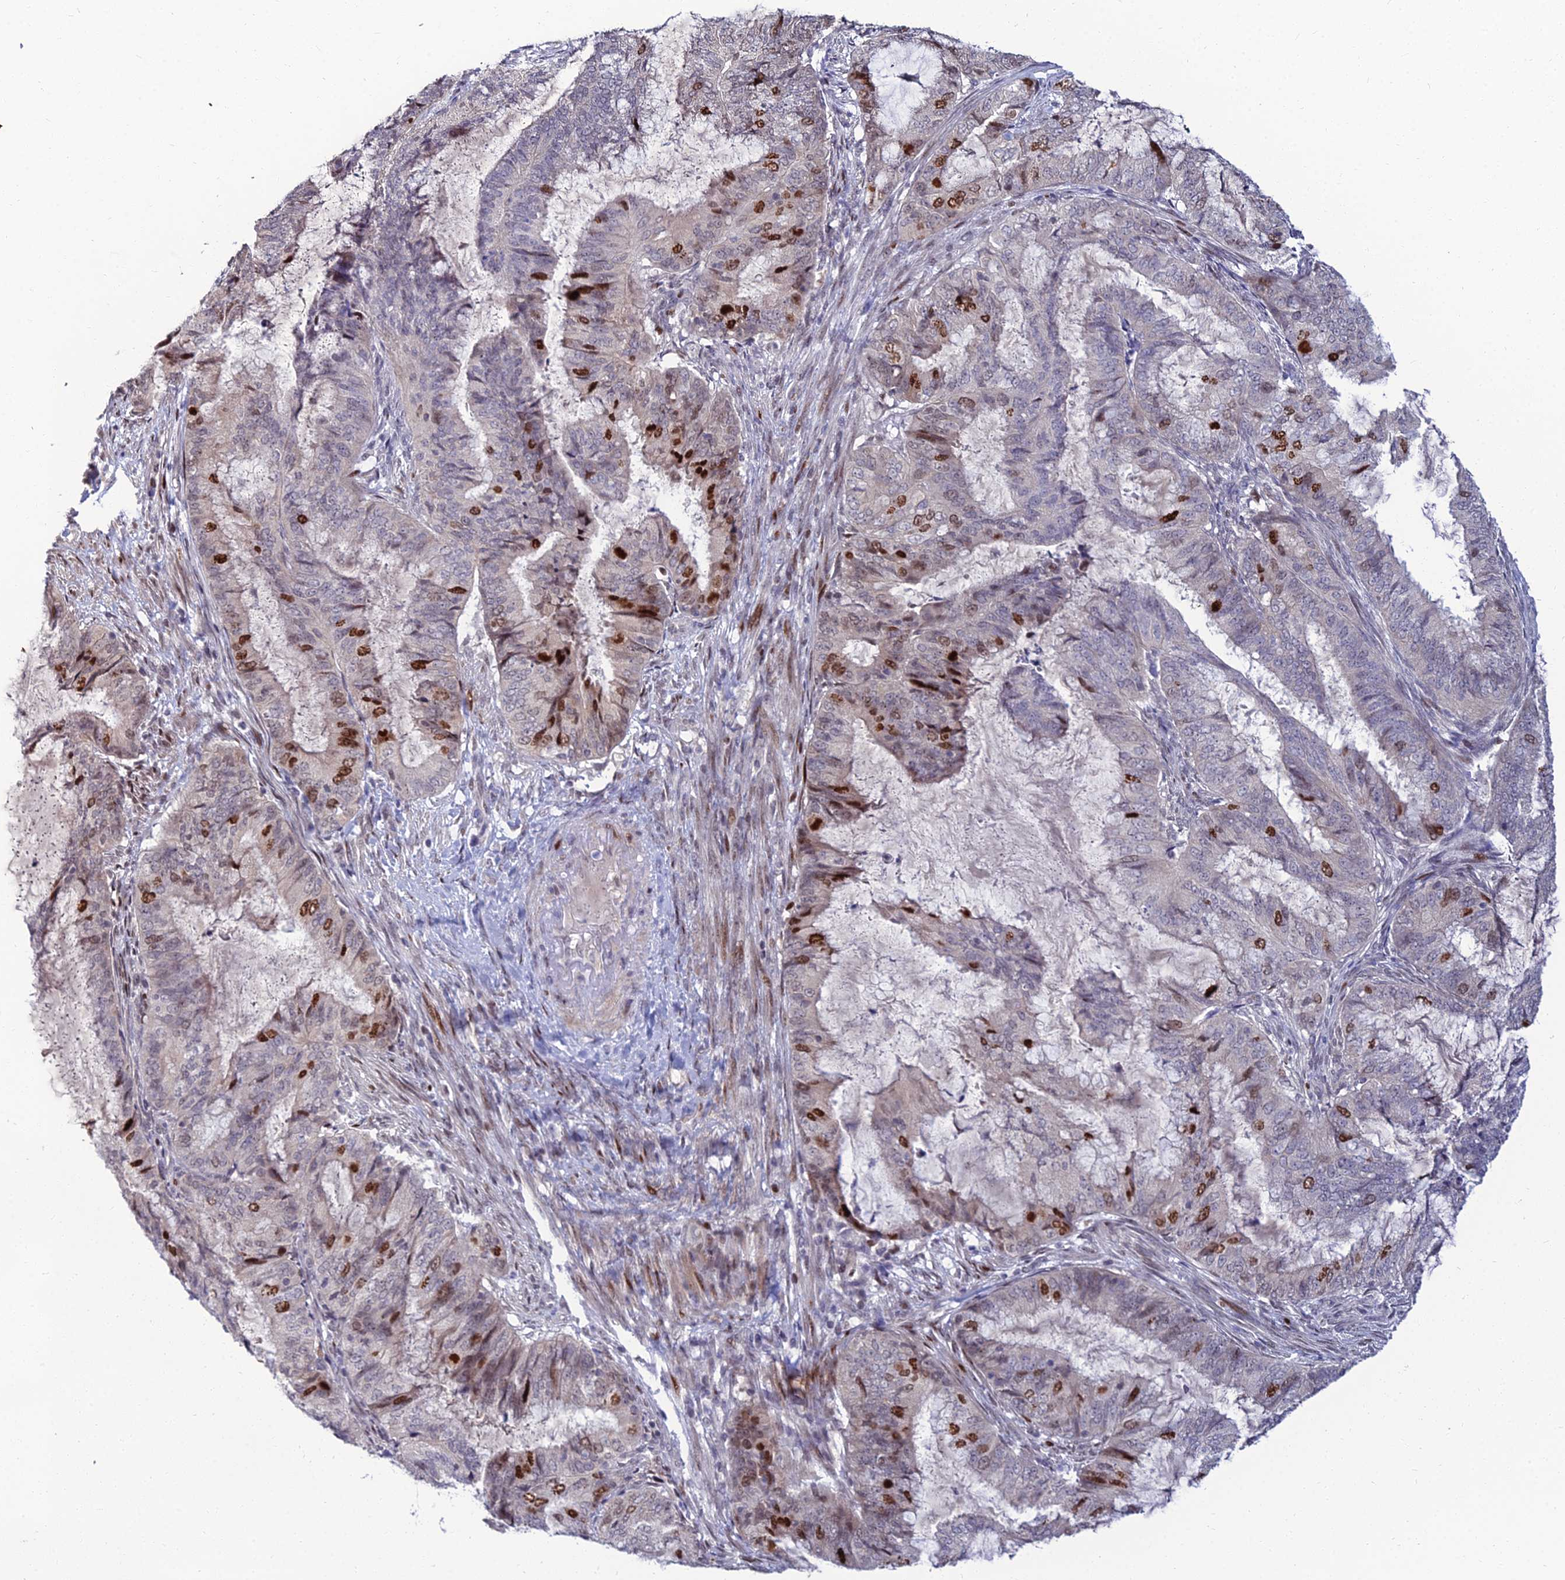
{"staining": {"intensity": "strong", "quantity": "<25%", "location": "nuclear"}, "tissue": "endometrial cancer", "cell_type": "Tumor cells", "image_type": "cancer", "snomed": [{"axis": "morphology", "description": "Adenocarcinoma, NOS"}, {"axis": "topography", "description": "Endometrium"}], "caption": "Protein staining exhibits strong nuclear positivity in about <25% of tumor cells in adenocarcinoma (endometrial).", "gene": "TAF9B", "patient": {"sex": "female", "age": 51}}